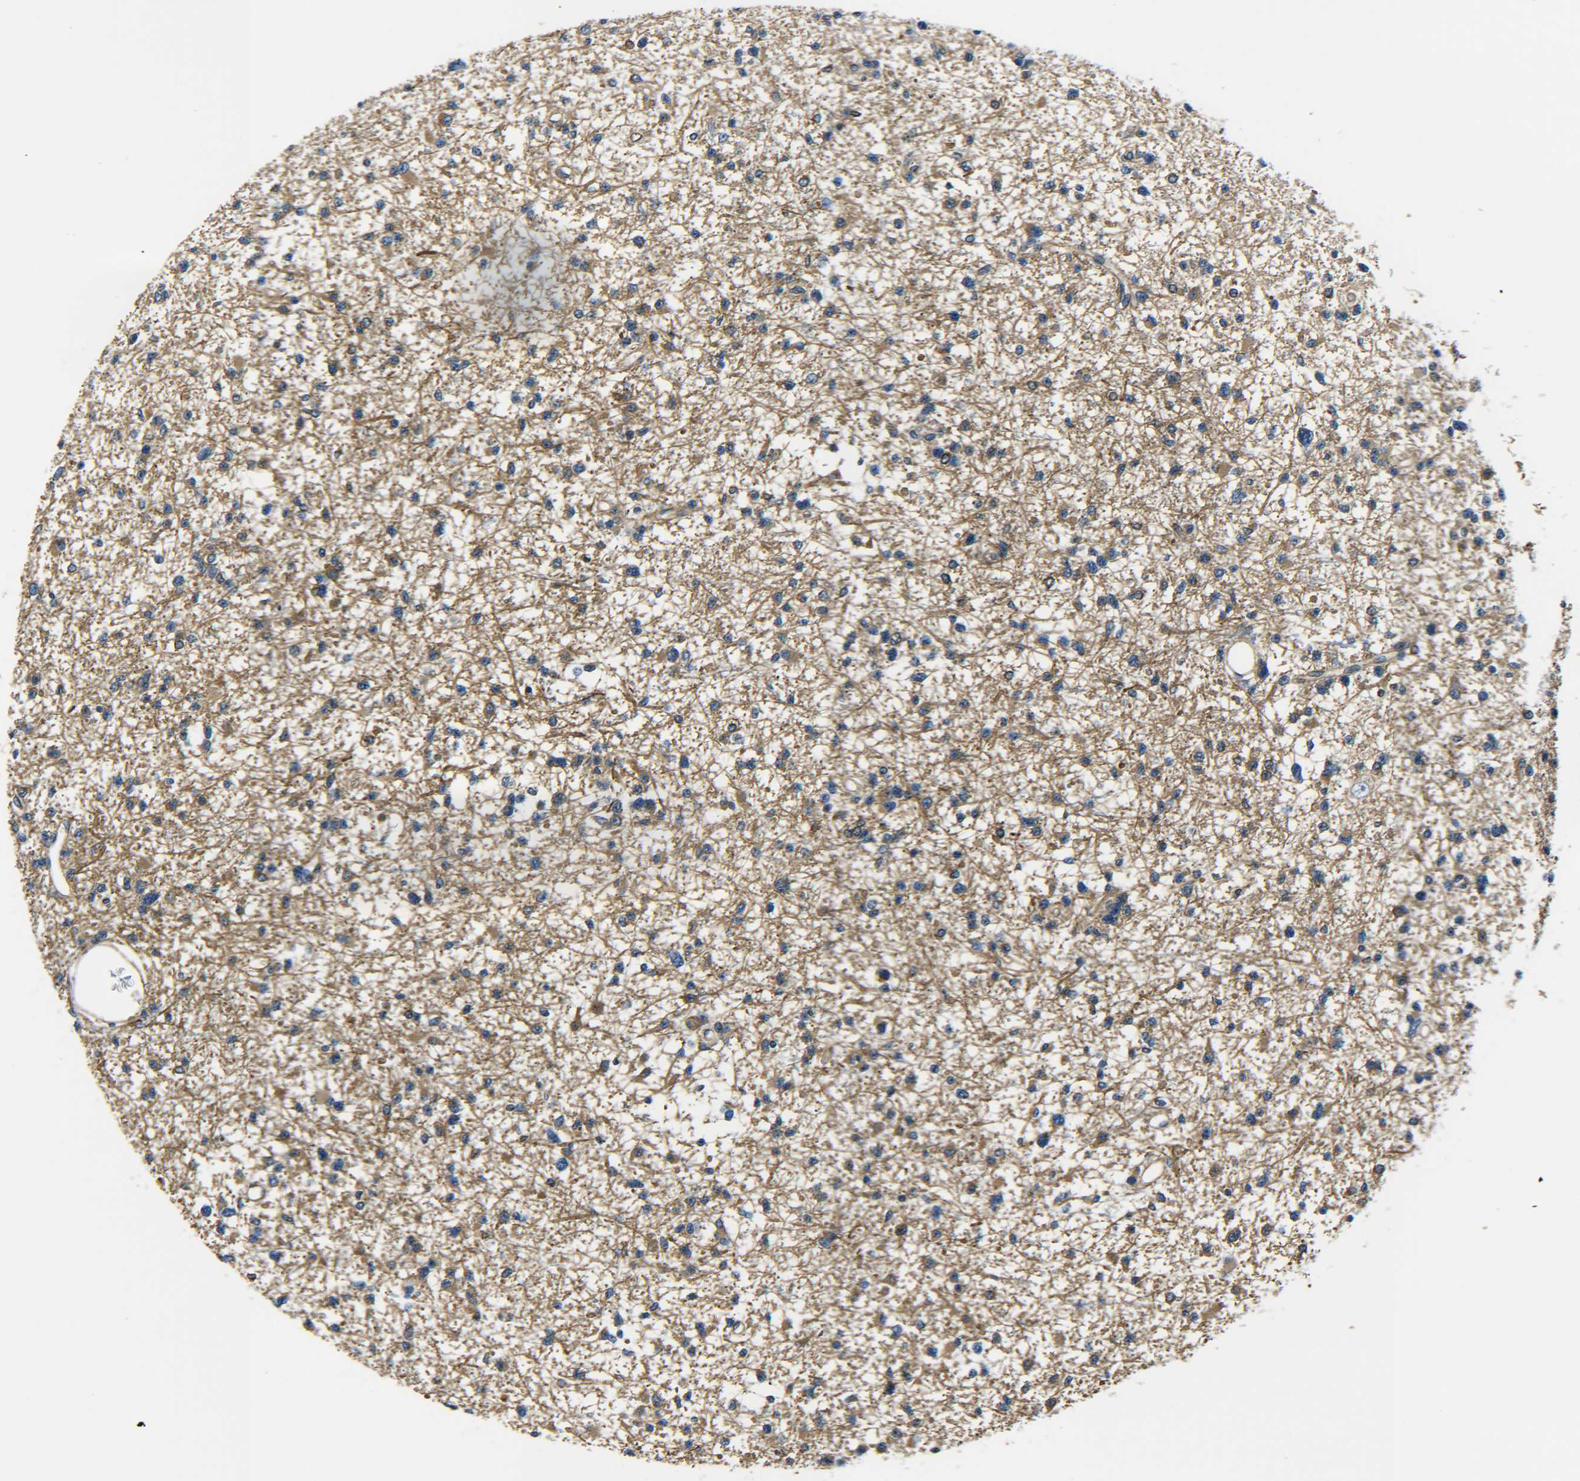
{"staining": {"intensity": "moderate", "quantity": "25%-75%", "location": "cytoplasmic/membranous"}, "tissue": "glioma", "cell_type": "Tumor cells", "image_type": "cancer", "snomed": [{"axis": "morphology", "description": "Glioma, malignant, Low grade"}, {"axis": "topography", "description": "Brain"}], "caption": "Glioma stained with immunohistochemistry (IHC) shows moderate cytoplasmic/membranous expression in about 25%-75% of tumor cells.", "gene": "PREB", "patient": {"sex": "female", "age": 22}}